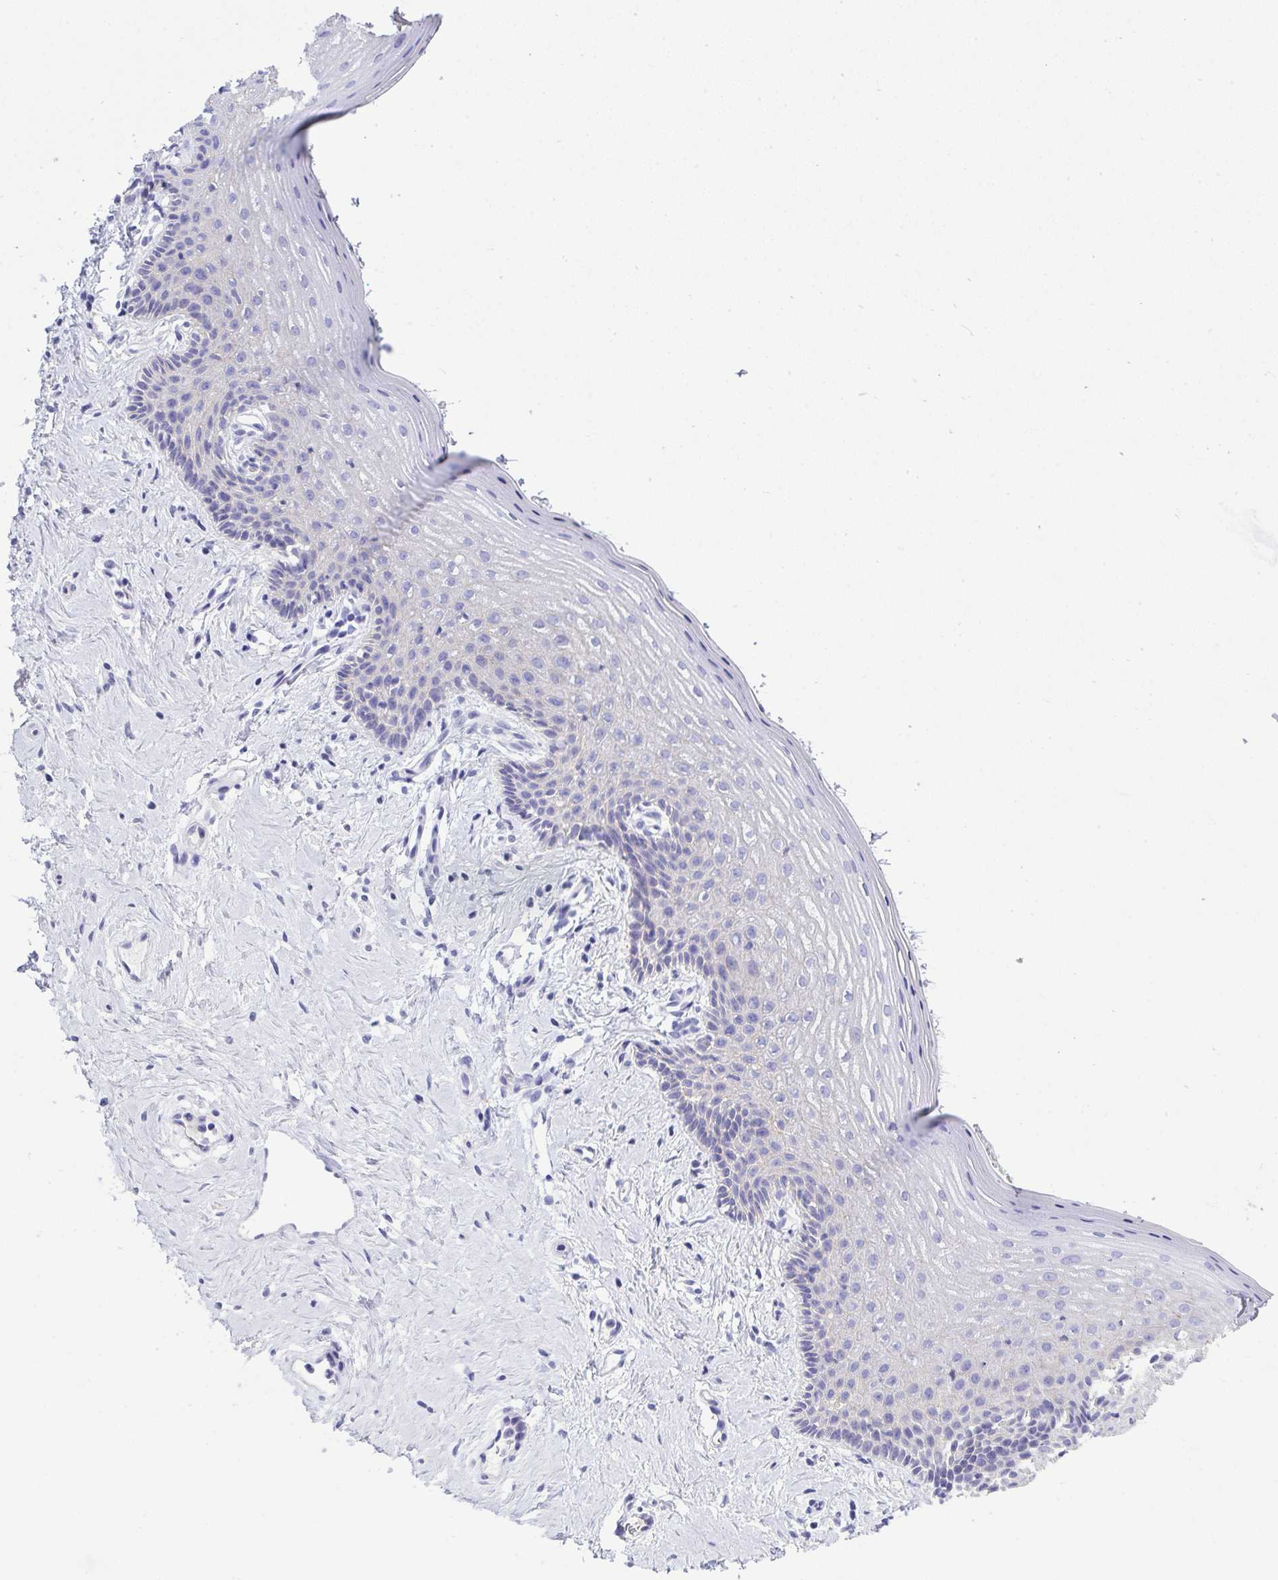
{"staining": {"intensity": "negative", "quantity": "none", "location": "none"}, "tissue": "vagina", "cell_type": "Squamous epithelial cells", "image_type": "normal", "snomed": [{"axis": "morphology", "description": "Normal tissue, NOS"}, {"axis": "topography", "description": "Vagina"}], "caption": "Immunohistochemistry (IHC) photomicrograph of normal vagina: human vagina stained with DAB (3,3'-diaminobenzidine) exhibits no significant protein positivity in squamous epithelial cells. (DAB immunohistochemistry (IHC) with hematoxylin counter stain).", "gene": "GLB1L2", "patient": {"sex": "female", "age": 42}}